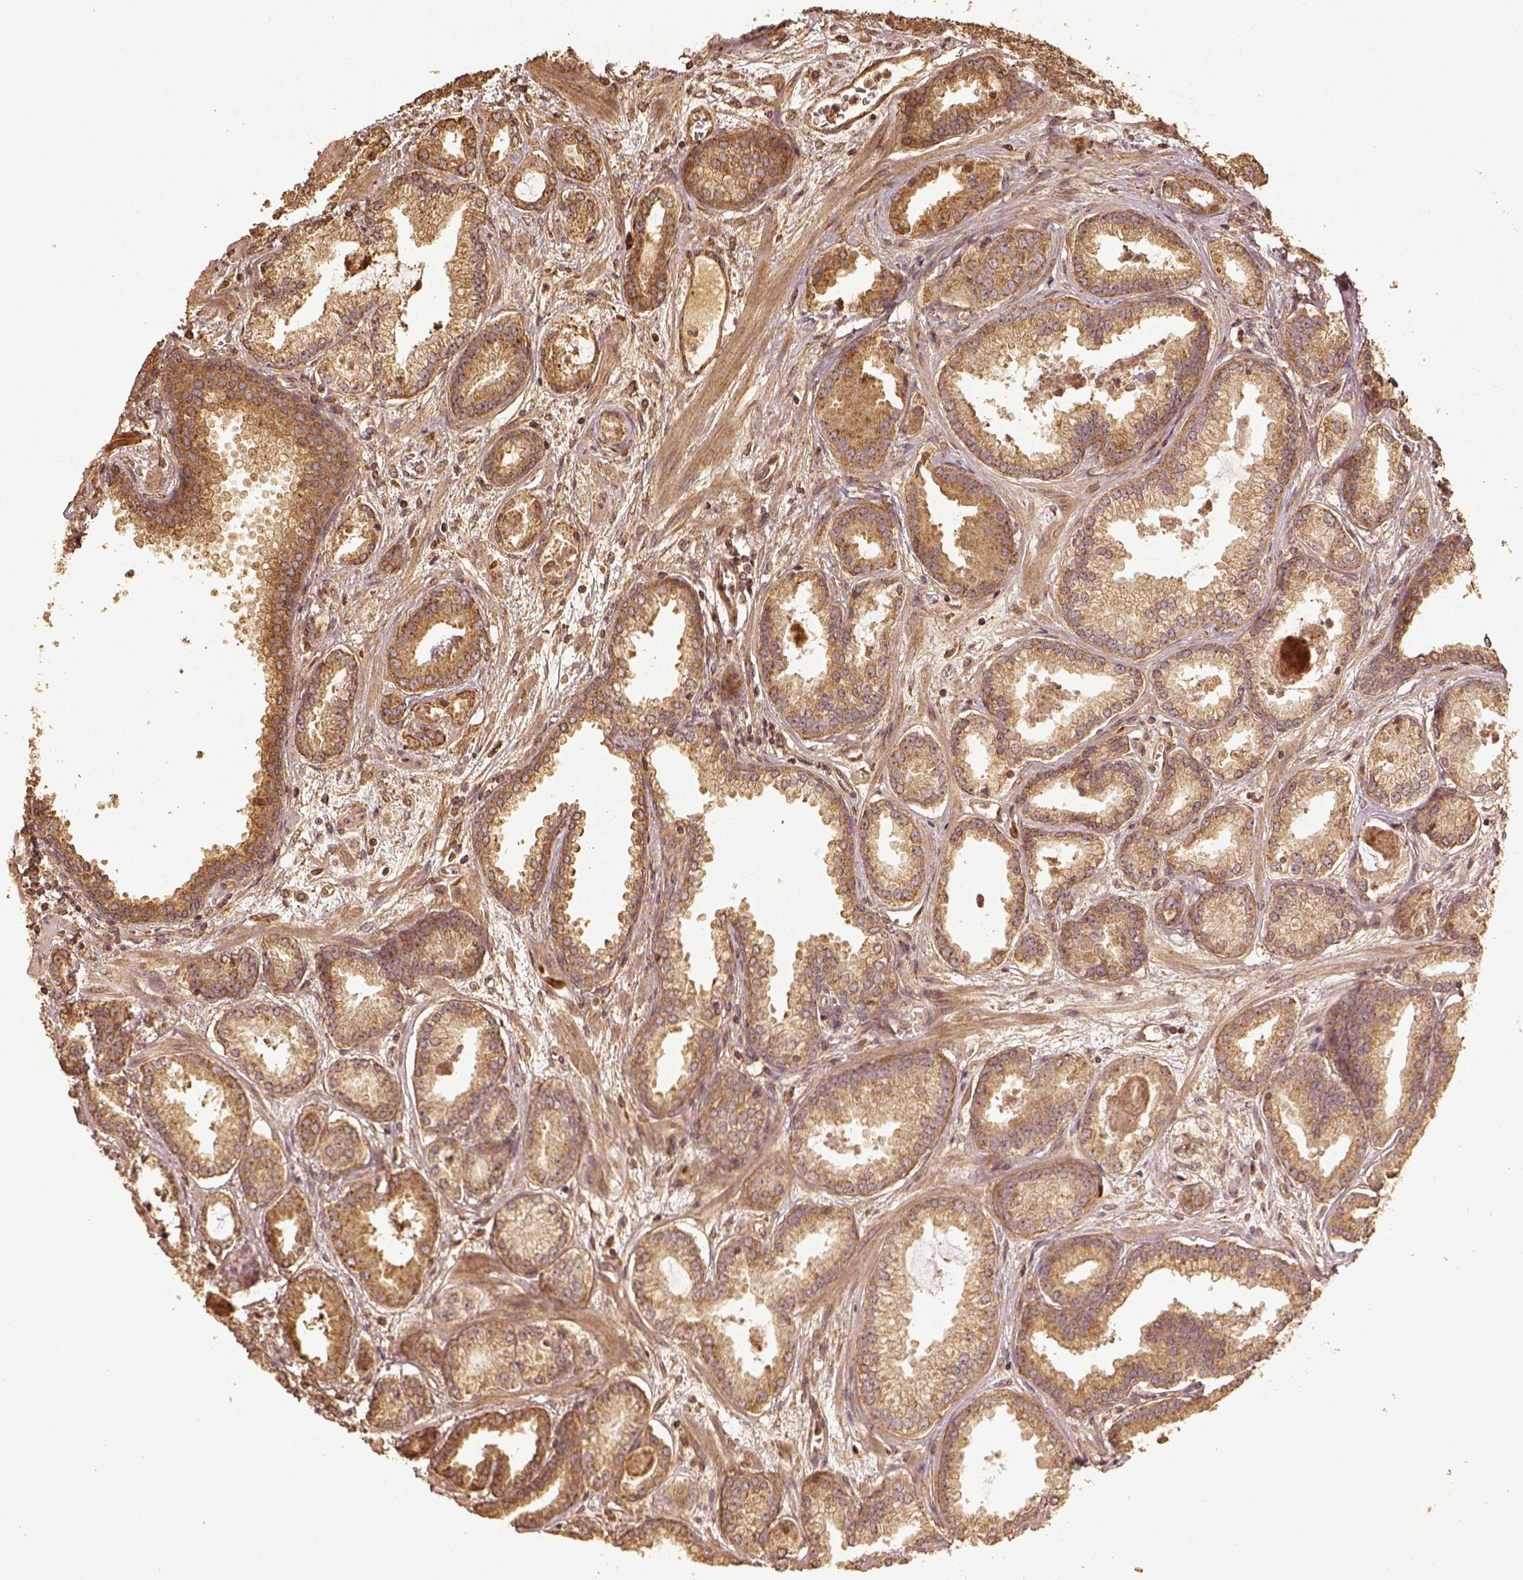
{"staining": {"intensity": "moderate", "quantity": ">75%", "location": "cytoplasmic/membranous"}, "tissue": "prostate cancer", "cell_type": "Tumor cells", "image_type": "cancer", "snomed": [{"axis": "morphology", "description": "Adenocarcinoma, Low grade"}, {"axis": "topography", "description": "Prostate"}], "caption": "A brown stain labels moderate cytoplasmic/membranous expression of a protein in human prostate cancer tumor cells.", "gene": "VEGFA", "patient": {"sex": "male", "age": 68}}